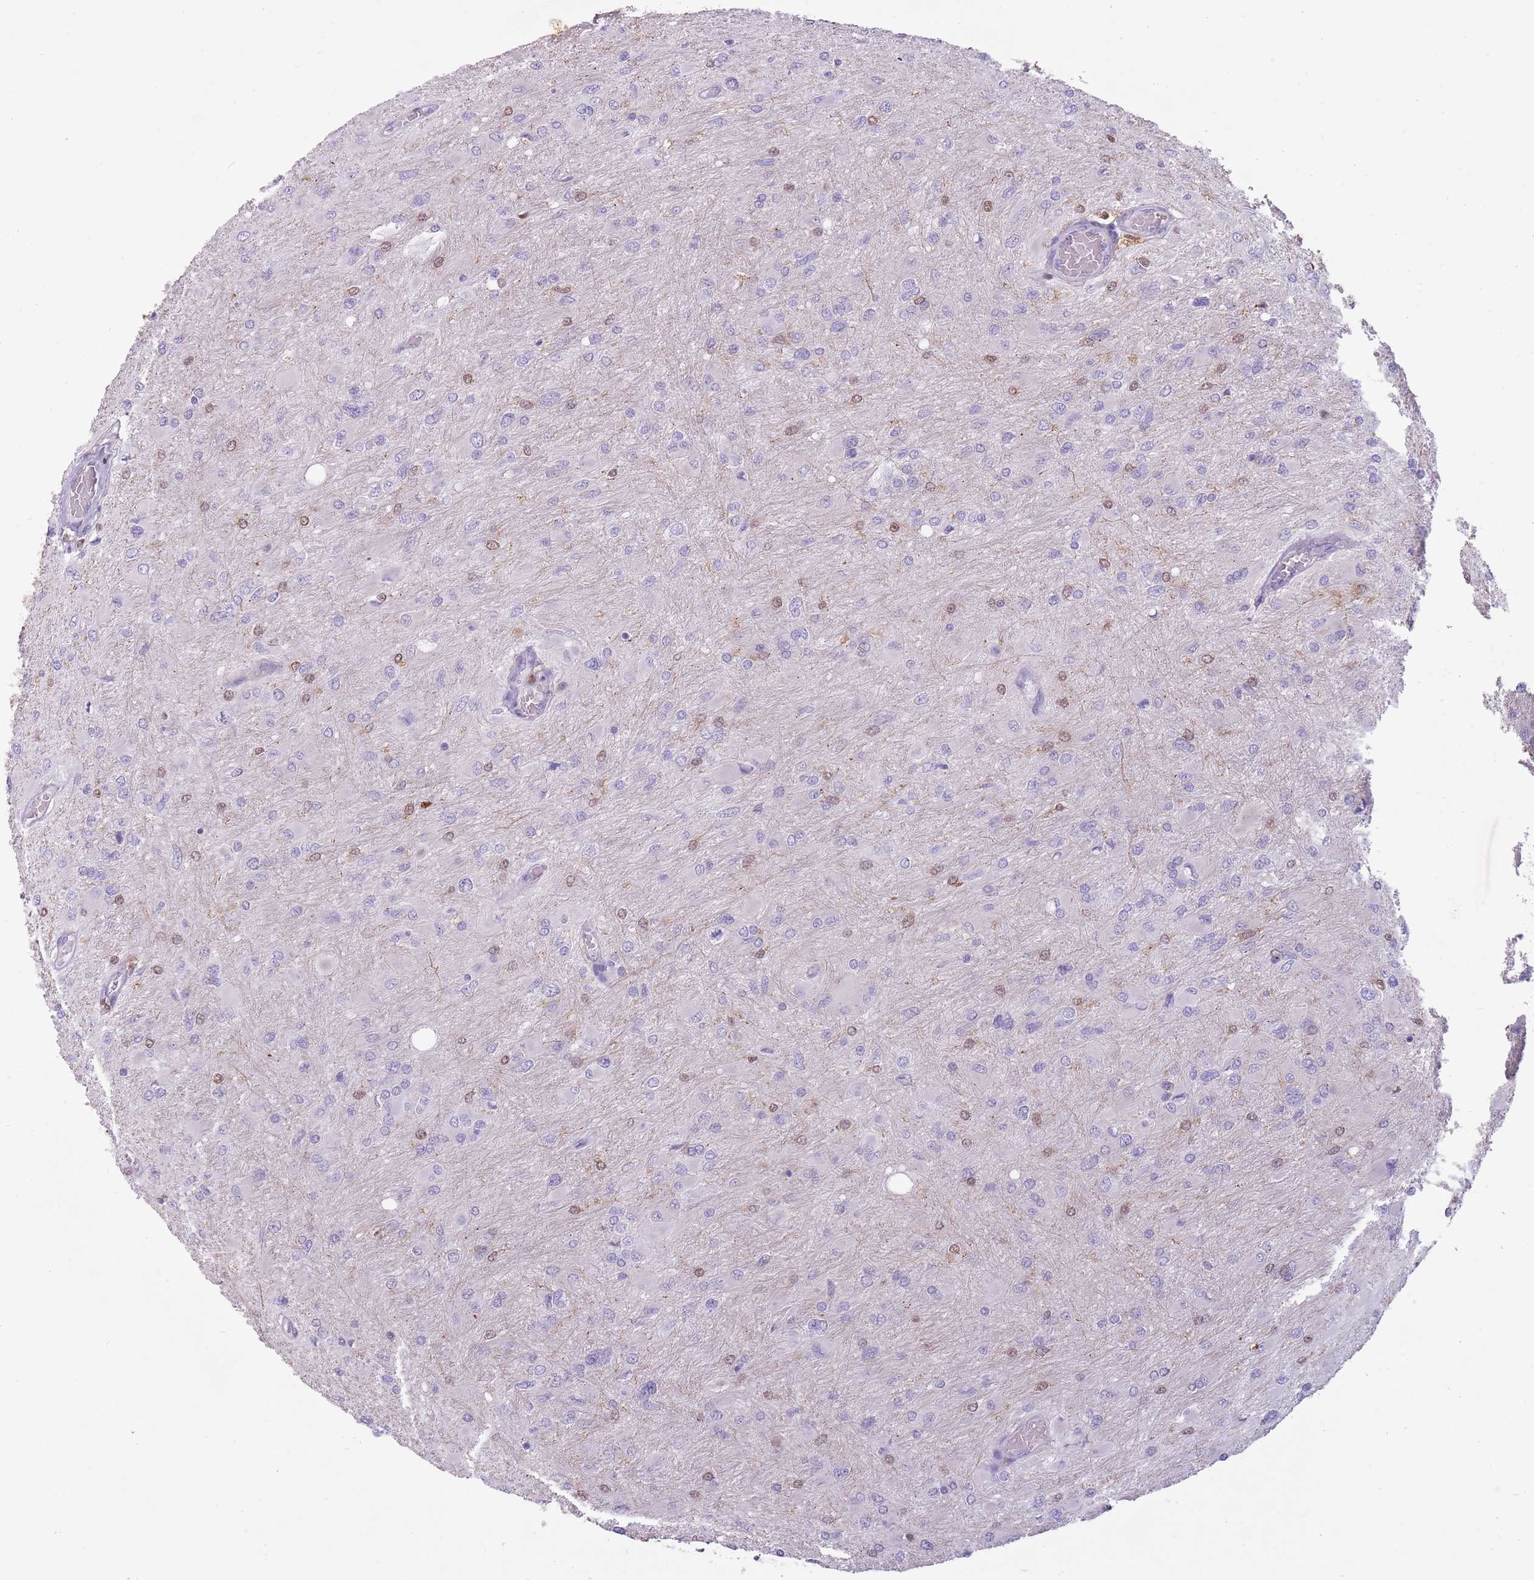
{"staining": {"intensity": "weak", "quantity": "<25%", "location": "nuclear"}, "tissue": "glioma", "cell_type": "Tumor cells", "image_type": "cancer", "snomed": [{"axis": "morphology", "description": "Glioma, malignant, High grade"}, {"axis": "topography", "description": "Cerebral cortex"}], "caption": "Tumor cells show no significant expression in glioma.", "gene": "LGALS9", "patient": {"sex": "female", "age": 36}}